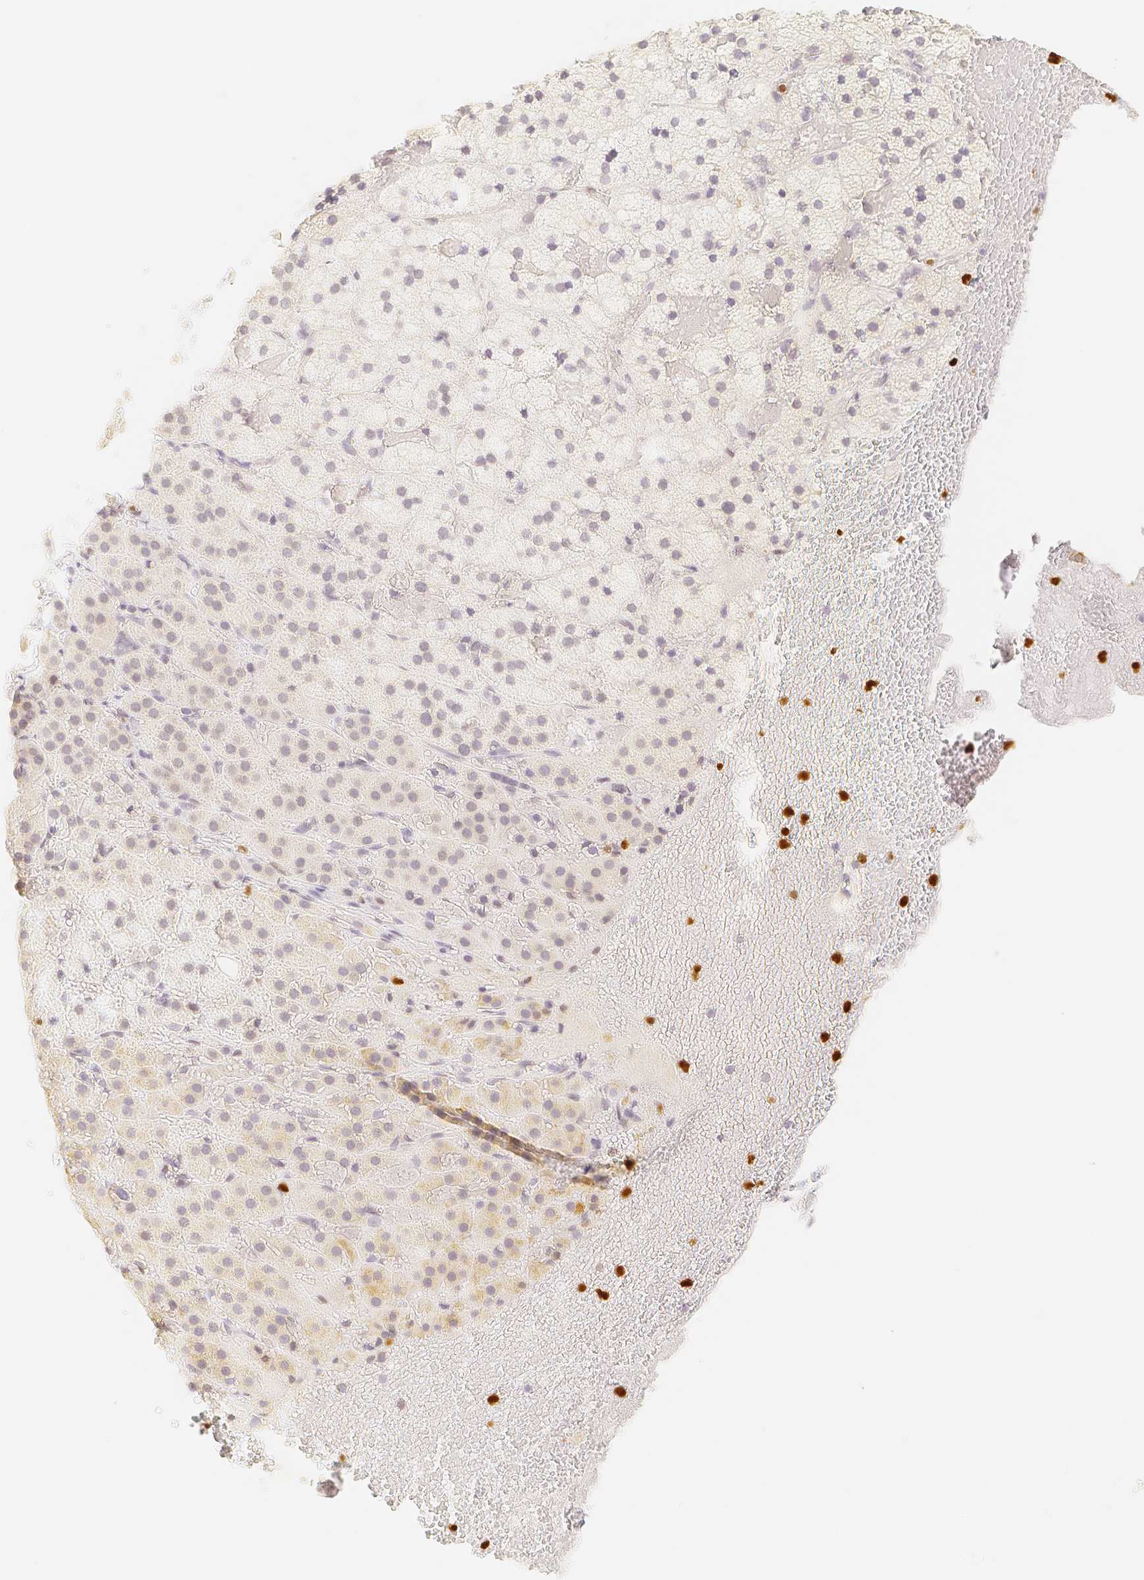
{"staining": {"intensity": "weak", "quantity": "<25%", "location": "cytoplasmic/membranous"}, "tissue": "adrenal gland", "cell_type": "Glandular cells", "image_type": "normal", "snomed": [{"axis": "morphology", "description": "Normal tissue, NOS"}, {"axis": "topography", "description": "Adrenal gland"}], "caption": "Protein analysis of unremarkable adrenal gland displays no significant positivity in glandular cells.", "gene": "PADI4", "patient": {"sex": "female", "age": 59}}